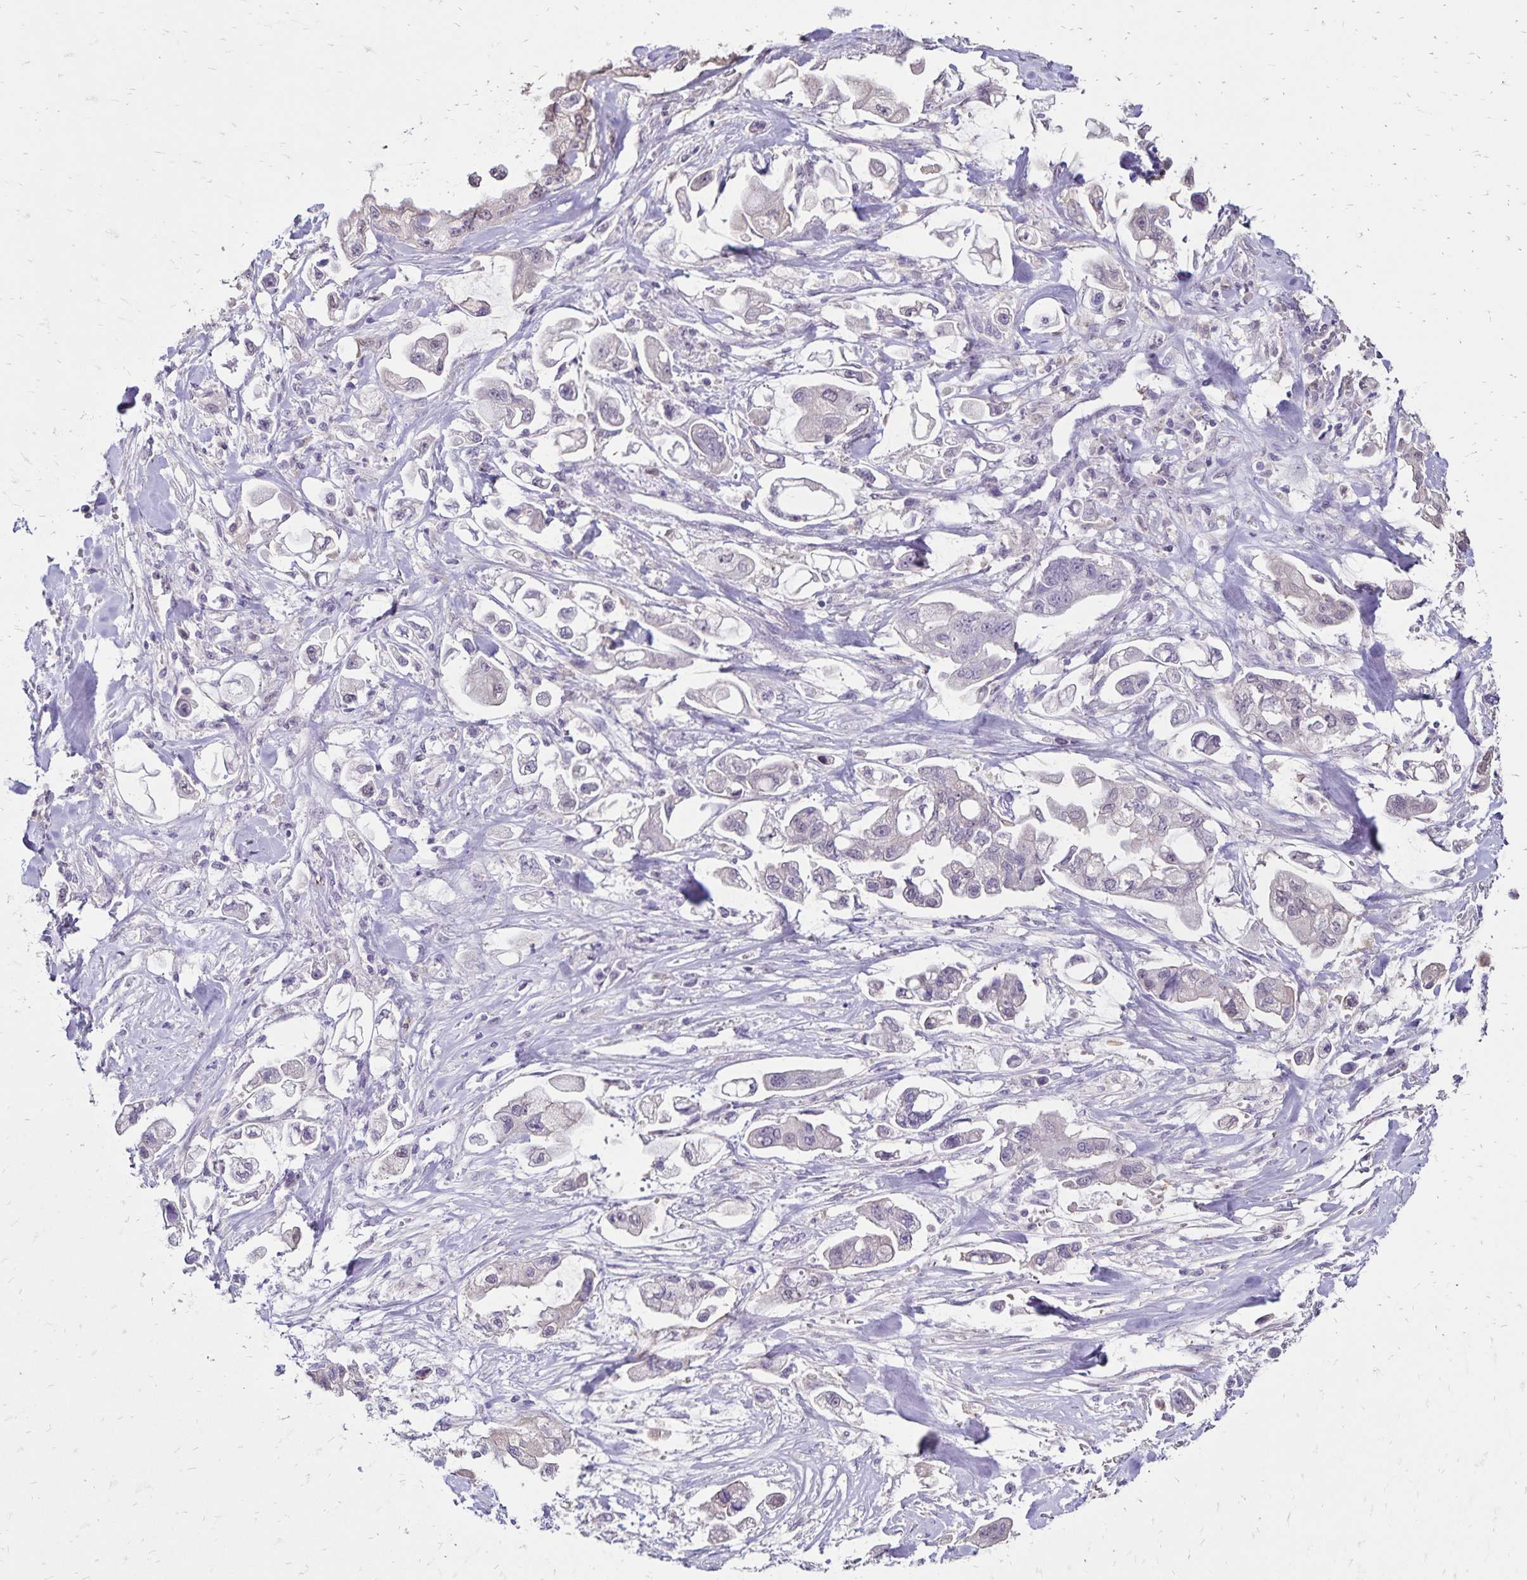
{"staining": {"intensity": "negative", "quantity": "none", "location": "none"}, "tissue": "stomach cancer", "cell_type": "Tumor cells", "image_type": "cancer", "snomed": [{"axis": "morphology", "description": "Adenocarcinoma, NOS"}, {"axis": "topography", "description": "Stomach"}], "caption": "The micrograph exhibits no significant positivity in tumor cells of stomach cancer (adenocarcinoma).", "gene": "SH3GL3", "patient": {"sex": "male", "age": 62}}